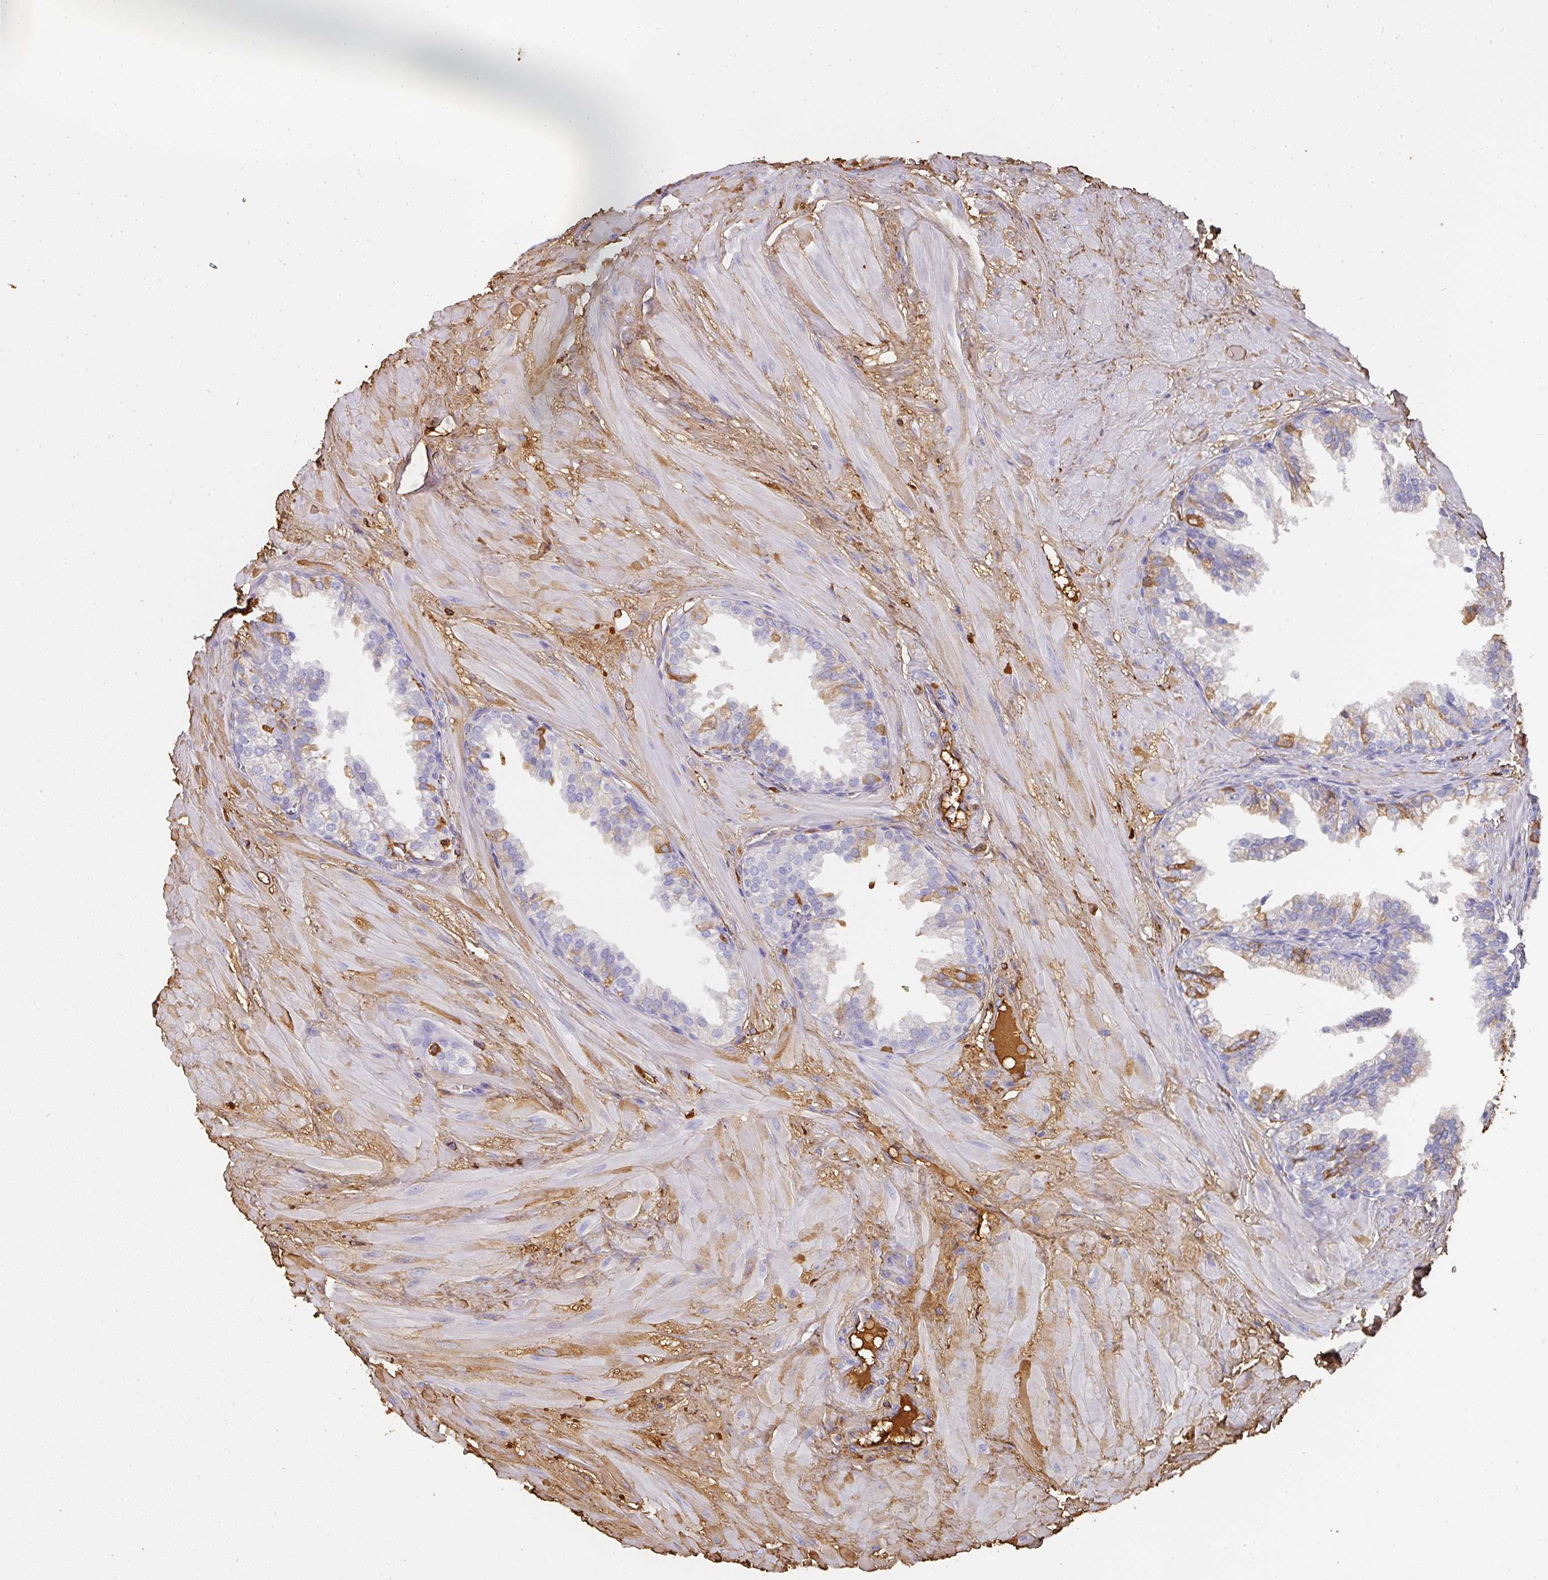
{"staining": {"intensity": "moderate", "quantity": "<25%", "location": "cytoplasmic/membranous"}, "tissue": "prostate", "cell_type": "Glandular cells", "image_type": "normal", "snomed": [{"axis": "morphology", "description": "Normal tissue, NOS"}, {"axis": "topography", "description": "Prostate"}, {"axis": "topography", "description": "Peripheral nerve tissue"}], "caption": "Brown immunohistochemical staining in unremarkable human prostate shows moderate cytoplasmic/membranous positivity in approximately <25% of glandular cells.", "gene": "ALB", "patient": {"sex": "male", "age": 55}}